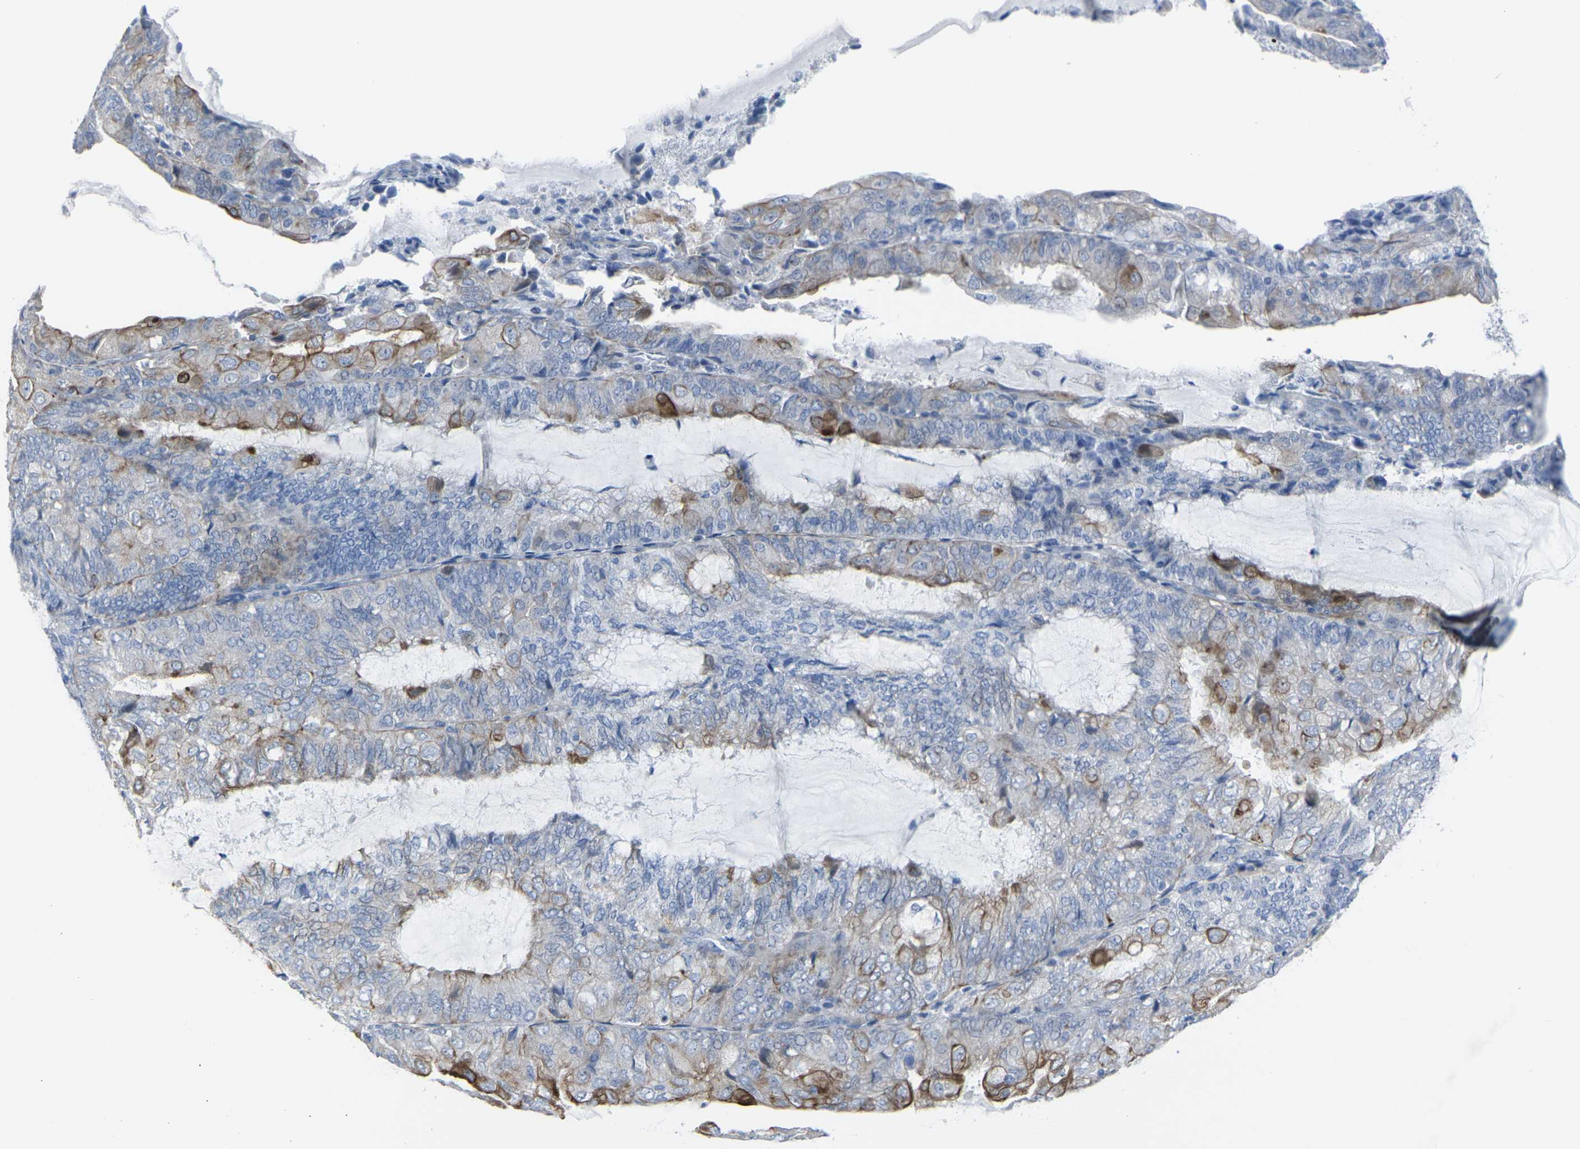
{"staining": {"intensity": "strong", "quantity": "<25%", "location": "cytoplasmic/membranous"}, "tissue": "endometrial cancer", "cell_type": "Tumor cells", "image_type": "cancer", "snomed": [{"axis": "morphology", "description": "Adenocarcinoma, NOS"}, {"axis": "topography", "description": "Endometrium"}], "caption": "Endometrial adenocarcinoma stained for a protein shows strong cytoplasmic/membranous positivity in tumor cells.", "gene": "ANKRD46", "patient": {"sex": "female", "age": 81}}